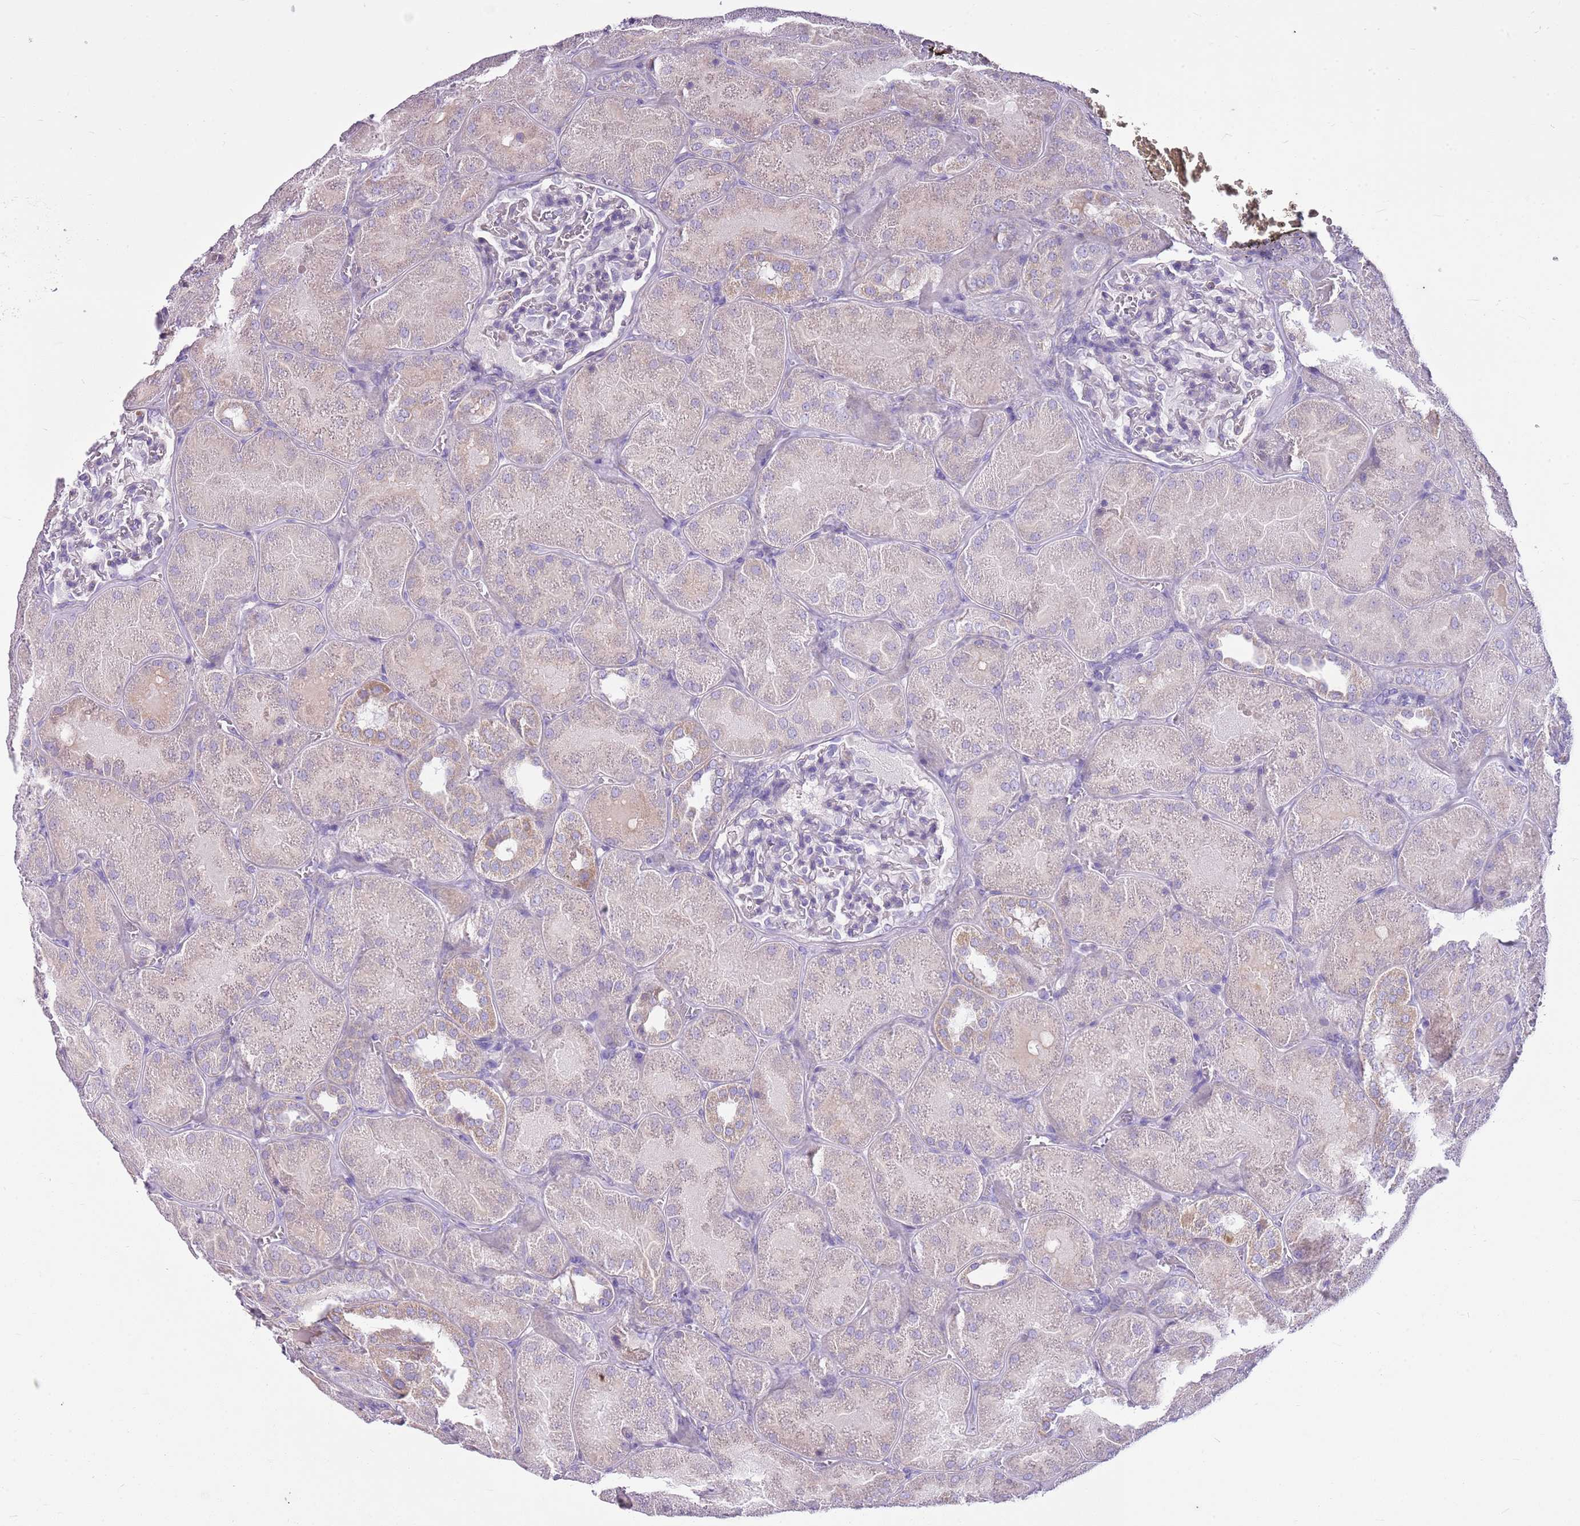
{"staining": {"intensity": "negative", "quantity": "none", "location": "none"}, "tissue": "kidney", "cell_type": "Cells in glomeruli", "image_type": "normal", "snomed": [{"axis": "morphology", "description": "Normal tissue, NOS"}, {"axis": "topography", "description": "Kidney"}], "caption": "A high-resolution micrograph shows immunohistochemistry (IHC) staining of benign kidney, which shows no significant staining in cells in glomeruli.", "gene": "CNPPD1", "patient": {"sex": "male", "age": 28}}